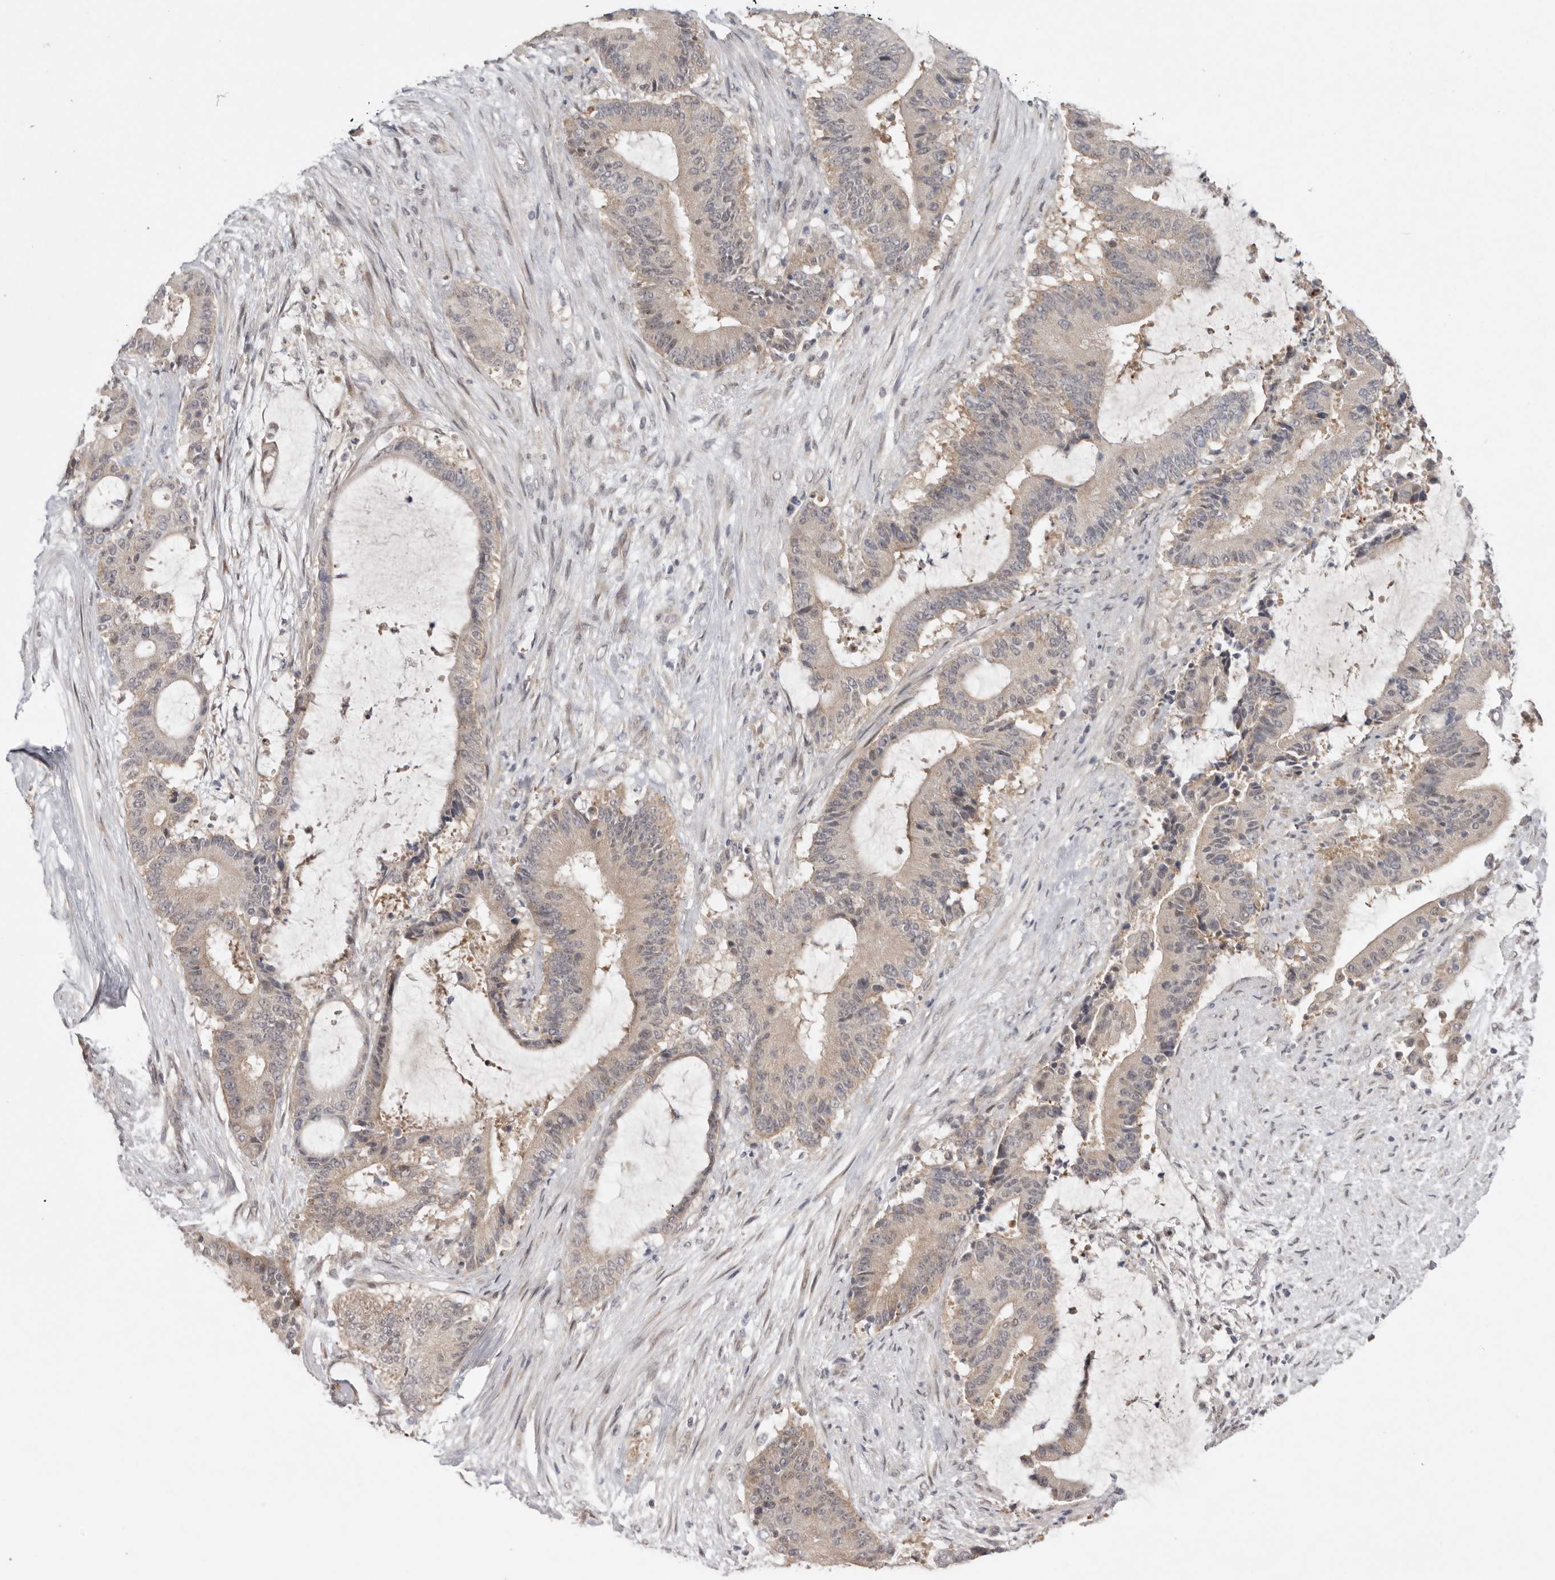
{"staining": {"intensity": "weak", "quantity": ">75%", "location": "cytoplasmic/membranous"}, "tissue": "liver cancer", "cell_type": "Tumor cells", "image_type": "cancer", "snomed": [{"axis": "morphology", "description": "Normal tissue, NOS"}, {"axis": "morphology", "description": "Cholangiocarcinoma"}, {"axis": "topography", "description": "Liver"}, {"axis": "topography", "description": "Peripheral nerve tissue"}], "caption": "Liver cancer stained with a protein marker shows weak staining in tumor cells.", "gene": "NSUN4", "patient": {"sex": "female", "age": 73}}